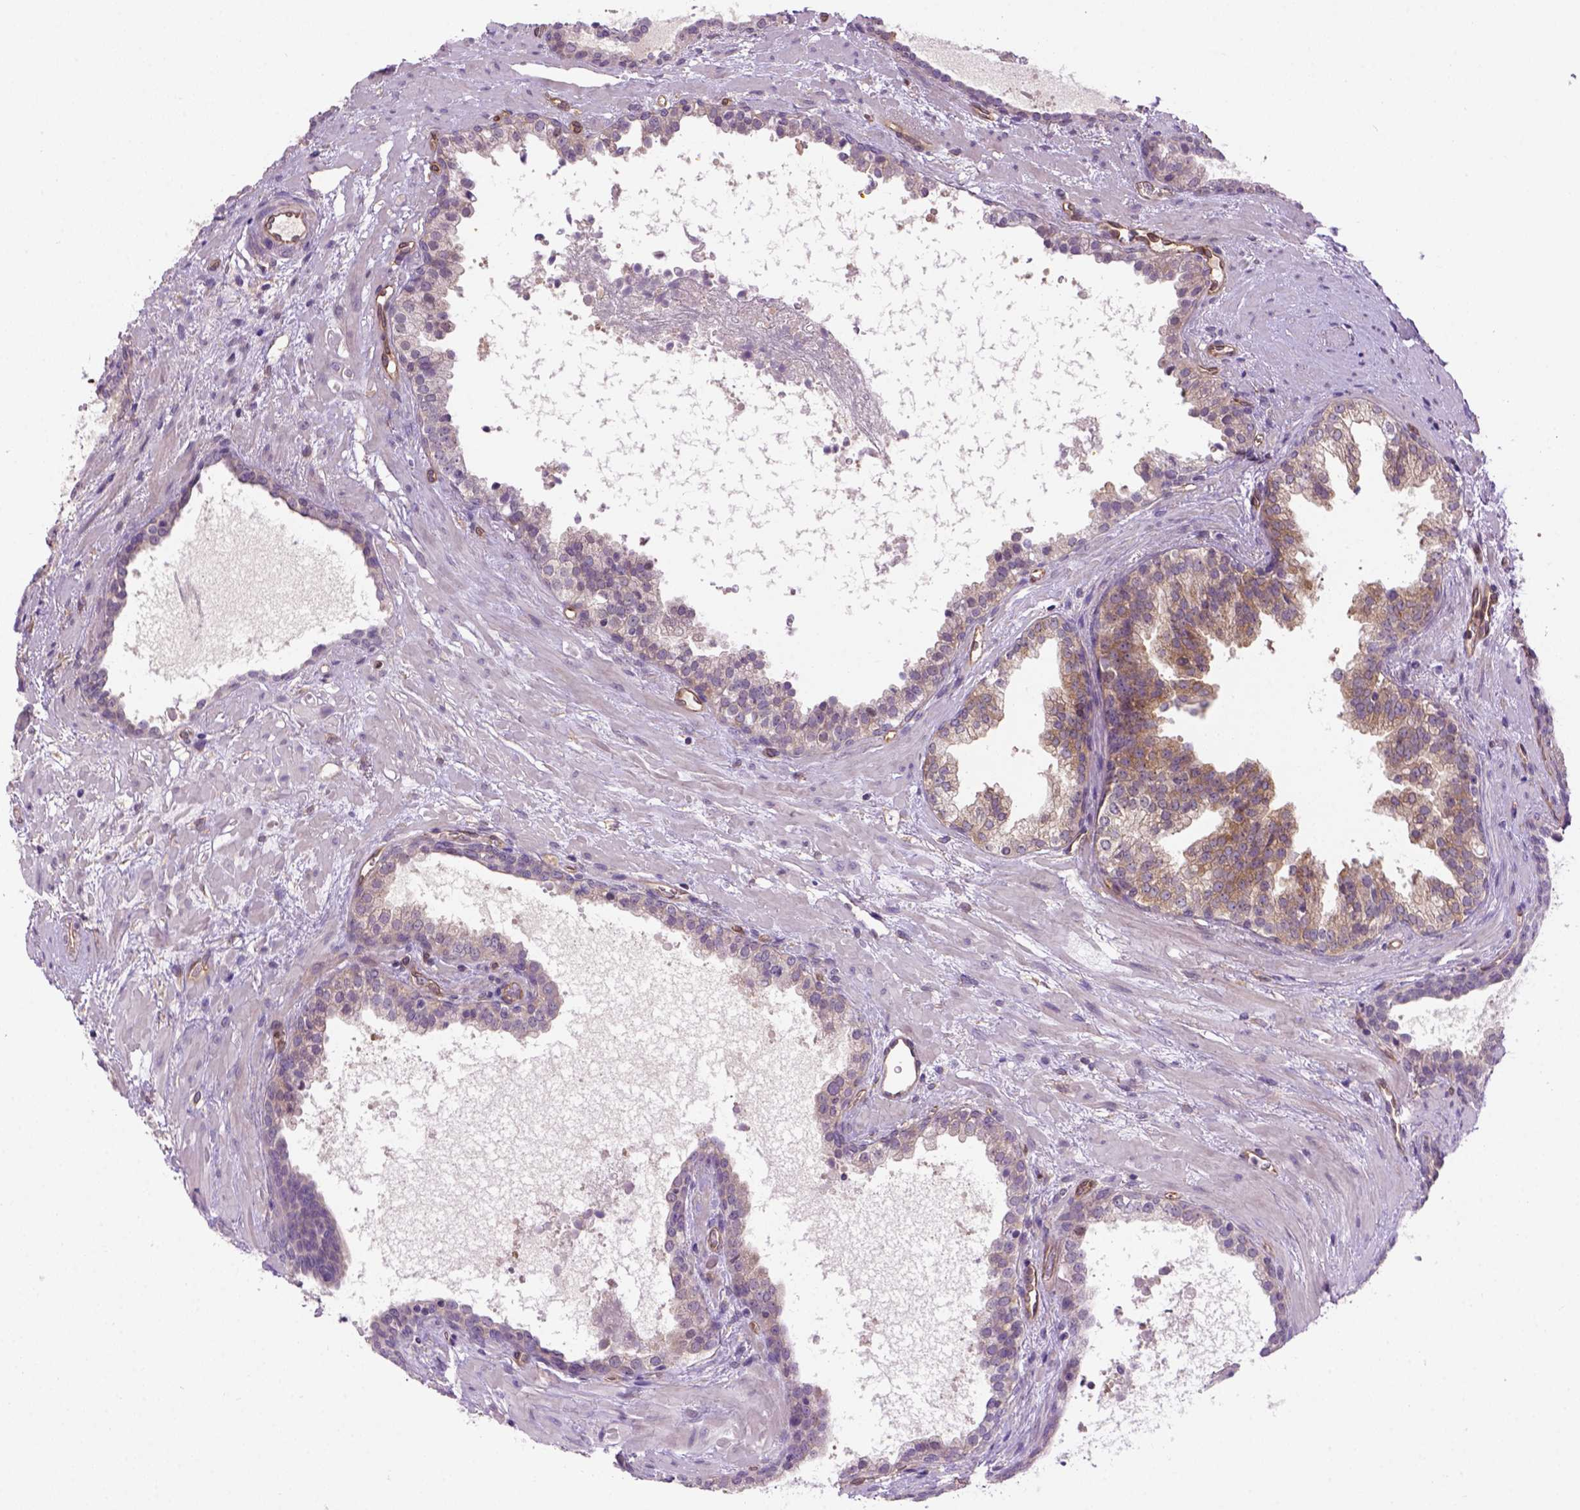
{"staining": {"intensity": "negative", "quantity": "none", "location": "none"}, "tissue": "prostate cancer", "cell_type": "Tumor cells", "image_type": "cancer", "snomed": [{"axis": "morphology", "description": "Adenocarcinoma, NOS"}, {"axis": "topography", "description": "Prostate"}], "caption": "Protein analysis of prostate adenocarcinoma displays no significant expression in tumor cells.", "gene": "CASKIN2", "patient": {"sex": "male", "age": 66}}